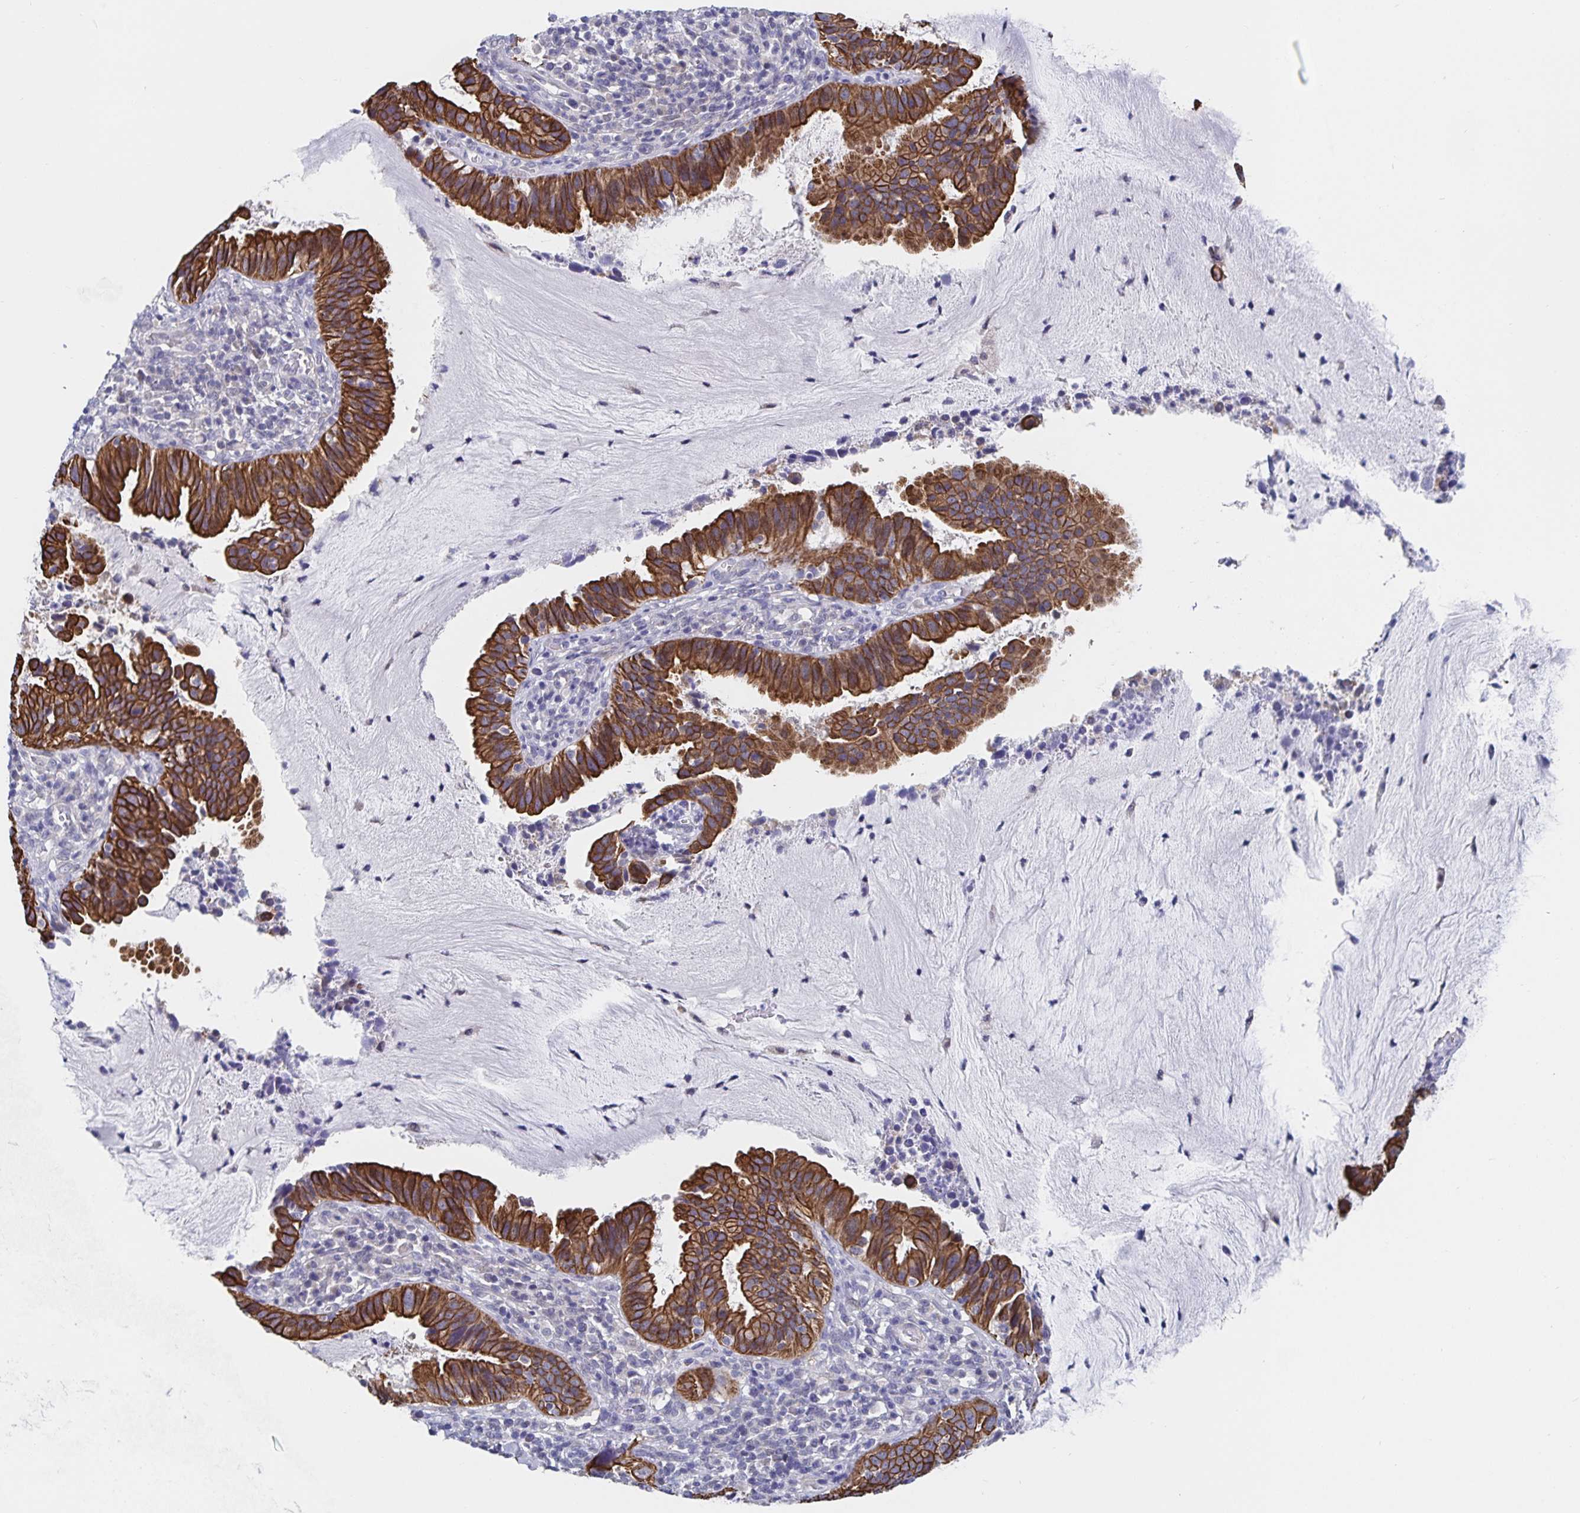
{"staining": {"intensity": "strong", "quantity": ">75%", "location": "cytoplasmic/membranous"}, "tissue": "cervical cancer", "cell_type": "Tumor cells", "image_type": "cancer", "snomed": [{"axis": "morphology", "description": "Adenocarcinoma, NOS"}, {"axis": "topography", "description": "Cervix"}], "caption": "A brown stain shows strong cytoplasmic/membranous positivity of a protein in human cervical cancer tumor cells.", "gene": "ZIK1", "patient": {"sex": "female", "age": 34}}